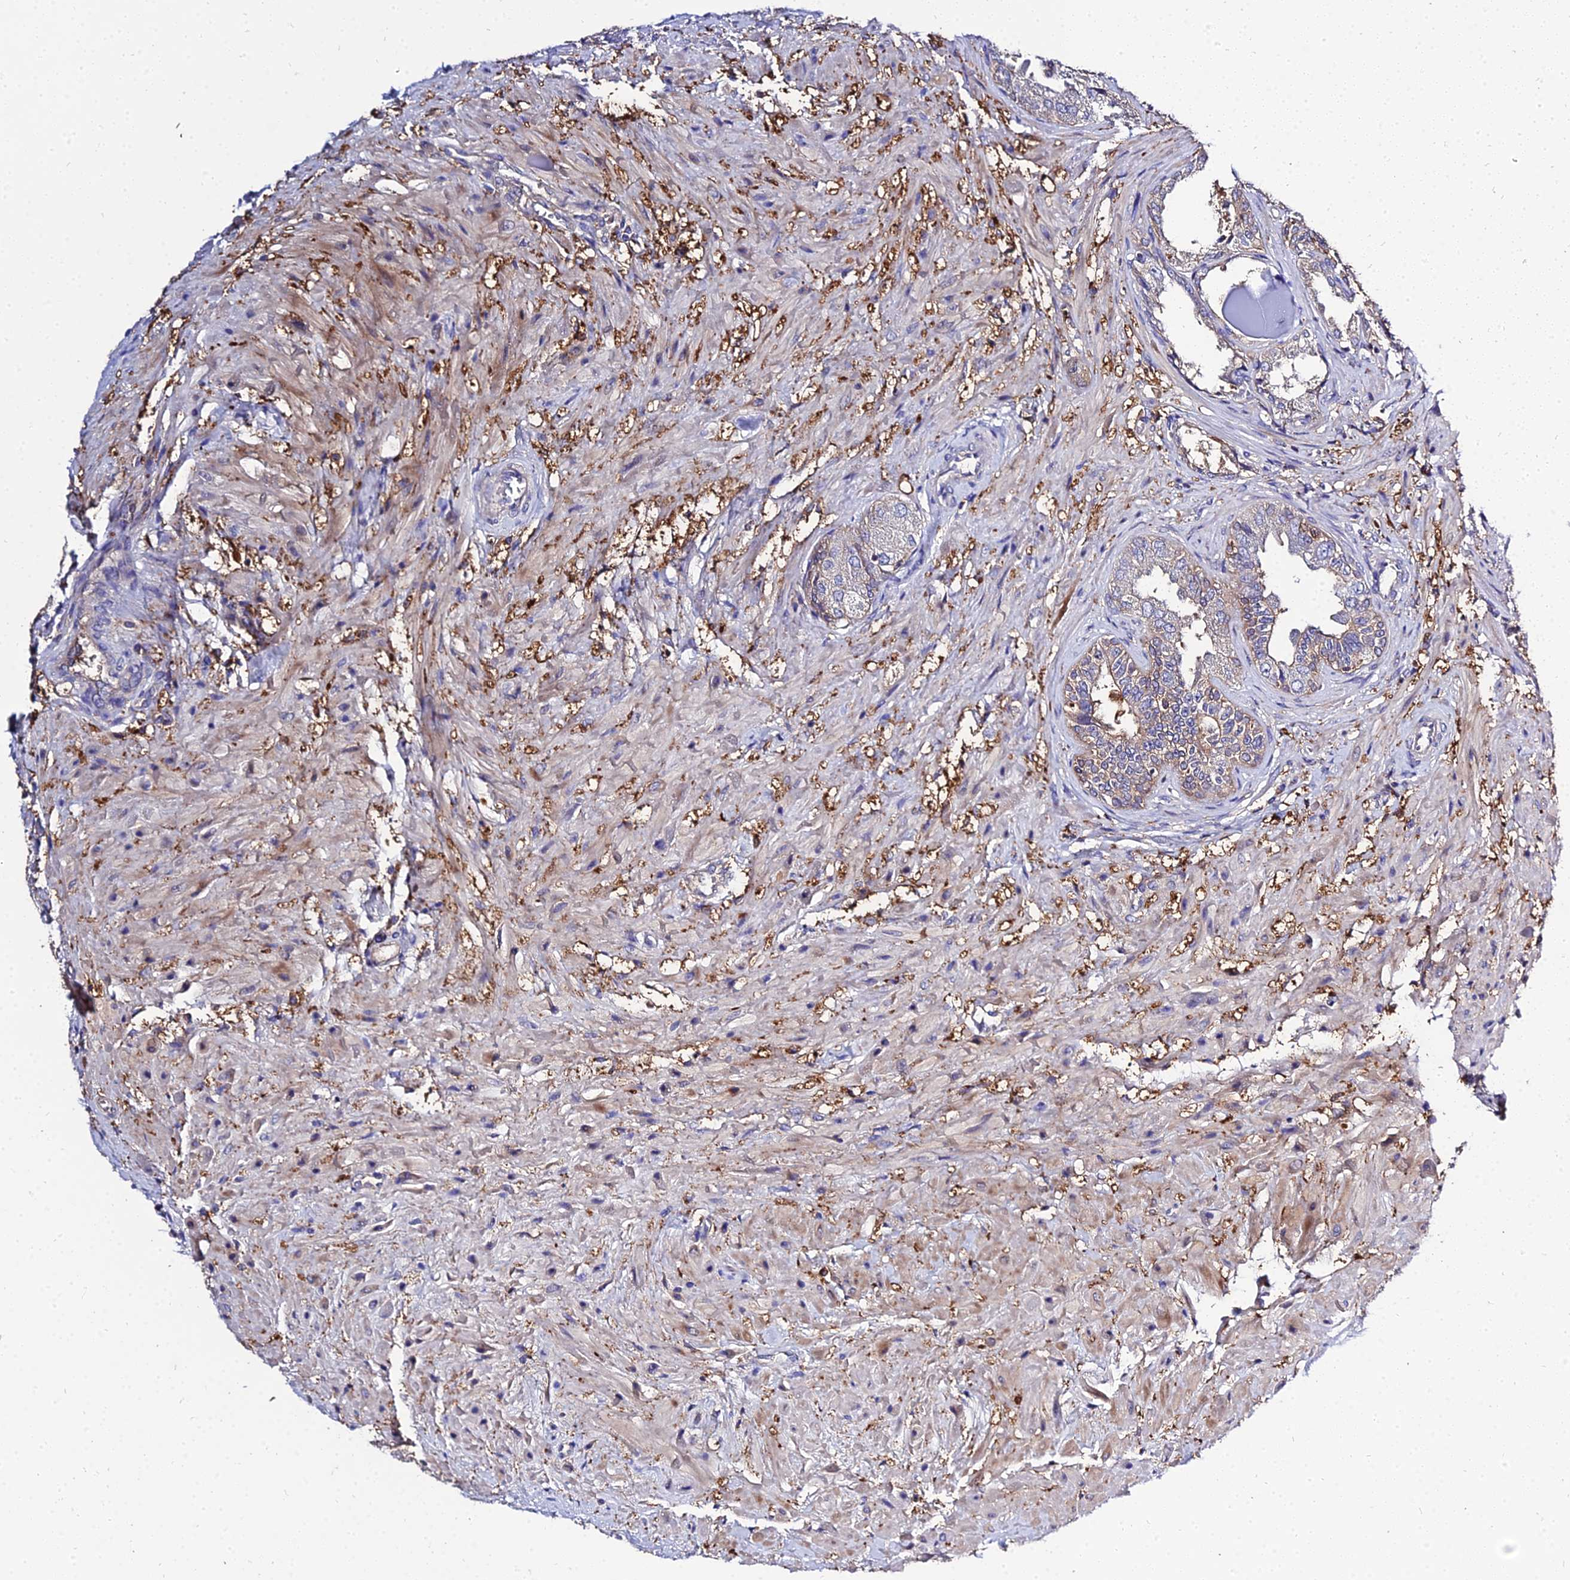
{"staining": {"intensity": "moderate", "quantity": "<25%", "location": "cytoplasmic/membranous"}, "tissue": "seminal vesicle", "cell_type": "Glandular cells", "image_type": "normal", "snomed": [{"axis": "morphology", "description": "Normal tissue, NOS"}, {"axis": "topography", "description": "Seminal veicle"}], "caption": "Seminal vesicle was stained to show a protein in brown. There is low levels of moderate cytoplasmic/membranous staining in about <25% of glandular cells.", "gene": "C2orf69", "patient": {"sex": "male", "age": 63}}